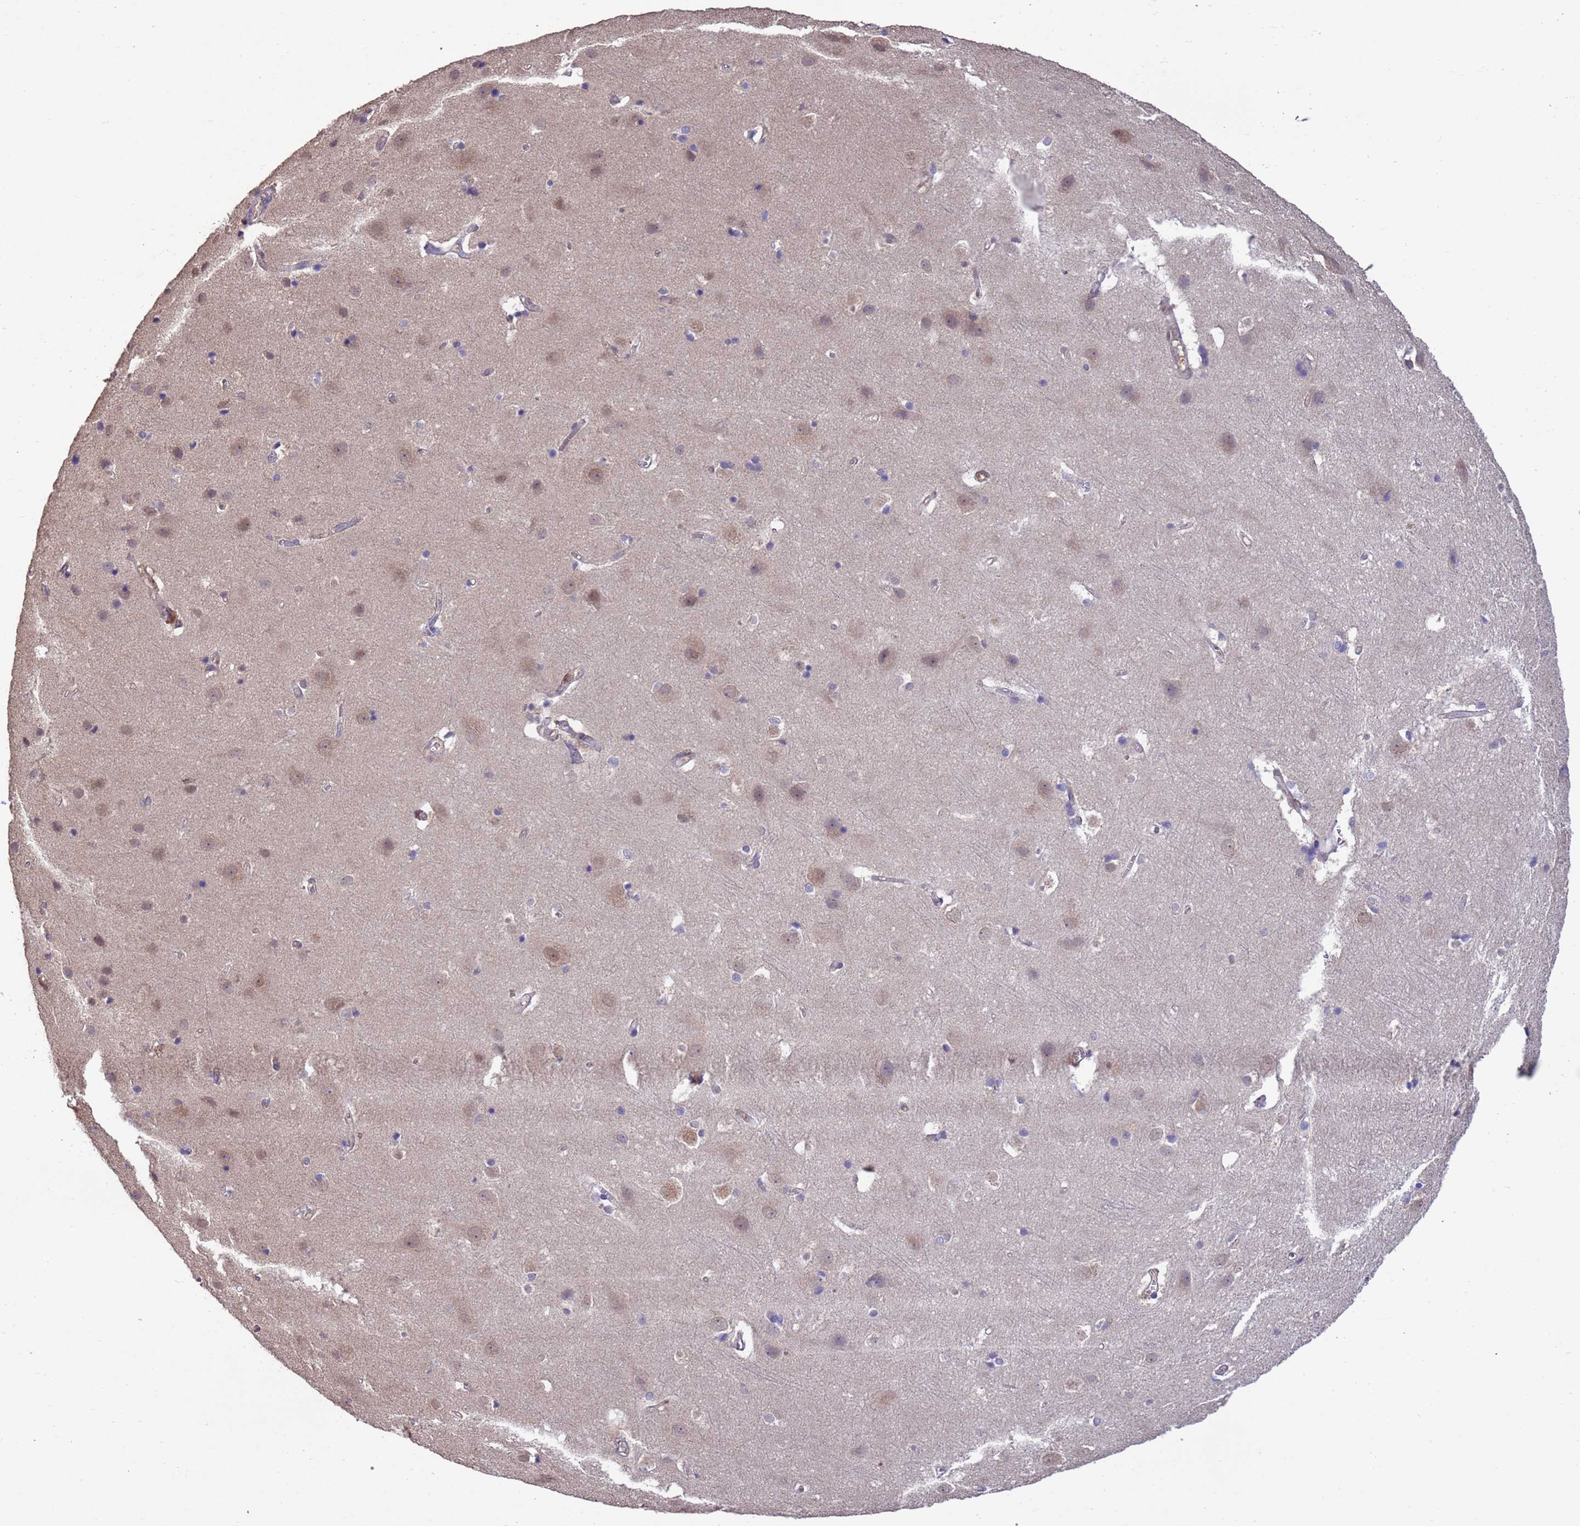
{"staining": {"intensity": "negative", "quantity": "none", "location": "none"}, "tissue": "cerebral cortex", "cell_type": "Endothelial cells", "image_type": "normal", "snomed": [{"axis": "morphology", "description": "Normal tissue, NOS"}, {"axis": "topography", "description": "Cerebral cortex"}], "caption": "Benign cerebral cortex was stained to show a protein in brown. There is no significant expression in endothelial cells. Nuclei are stained in blue.", "gene": "NPHP1", "patient": {"sex": "male", "age": 54}}